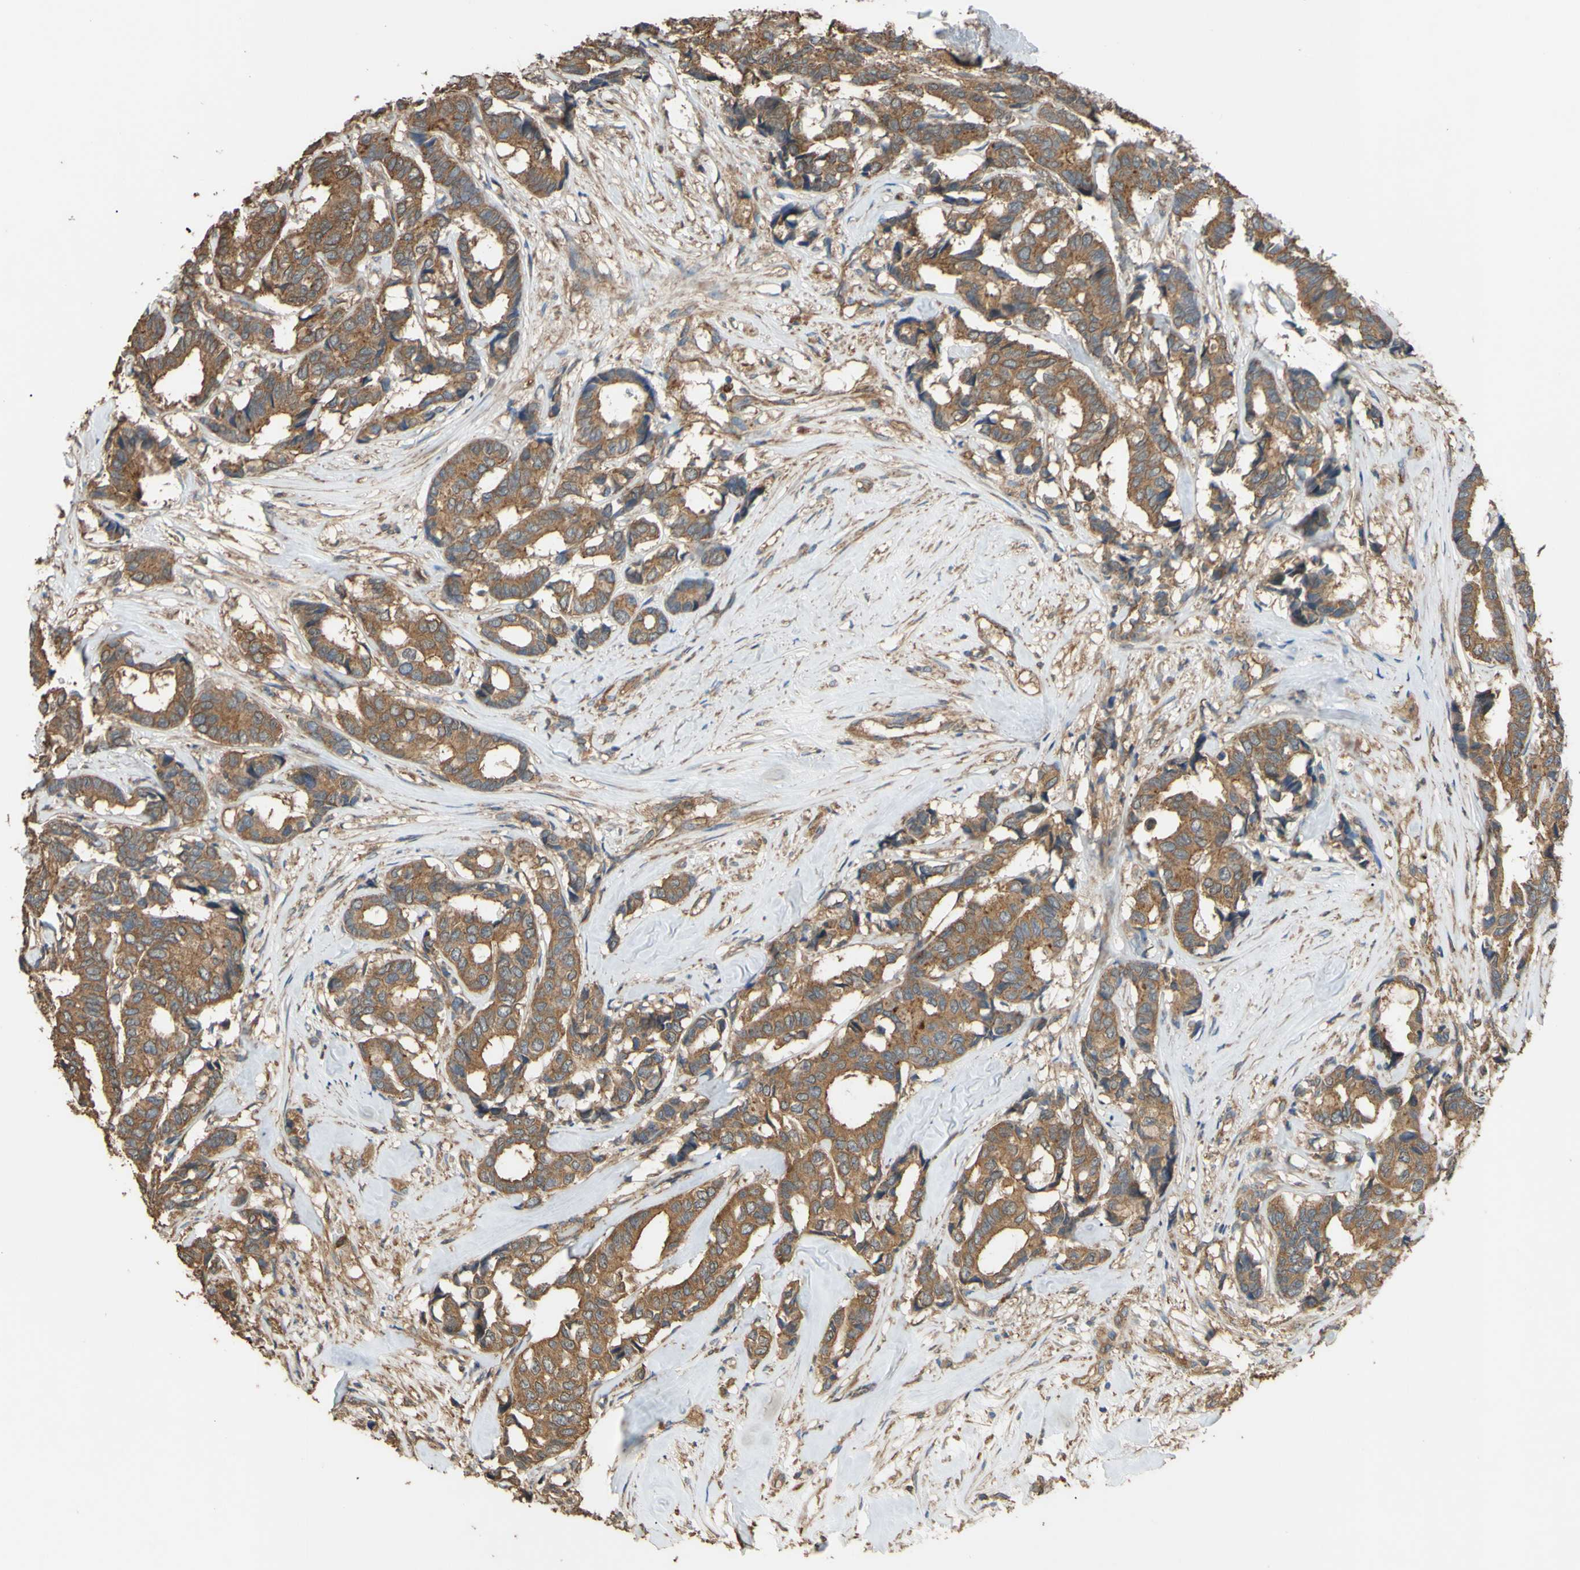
{"staining": {"intensity": "moderate", "quantity": ">75%", "location": "cytoplasmic/membranous"}, "tissue": "breast cancer", "cell_type": "Tumor cells", "image_type": "cancer", "snomed": [{"axis": "morphology", "description": "Duct carcinoma"}, {"axis": "topography", "description": "Breast"}], "caption": "Brown immunohistochemical staining in human intraductal carcinoma (breast) exhibits moderate cytoplasmic/membranous expression in about >75% of tumor cells.", "gene": "CTTN", "patient": {"sex": "female", "age": 87}}